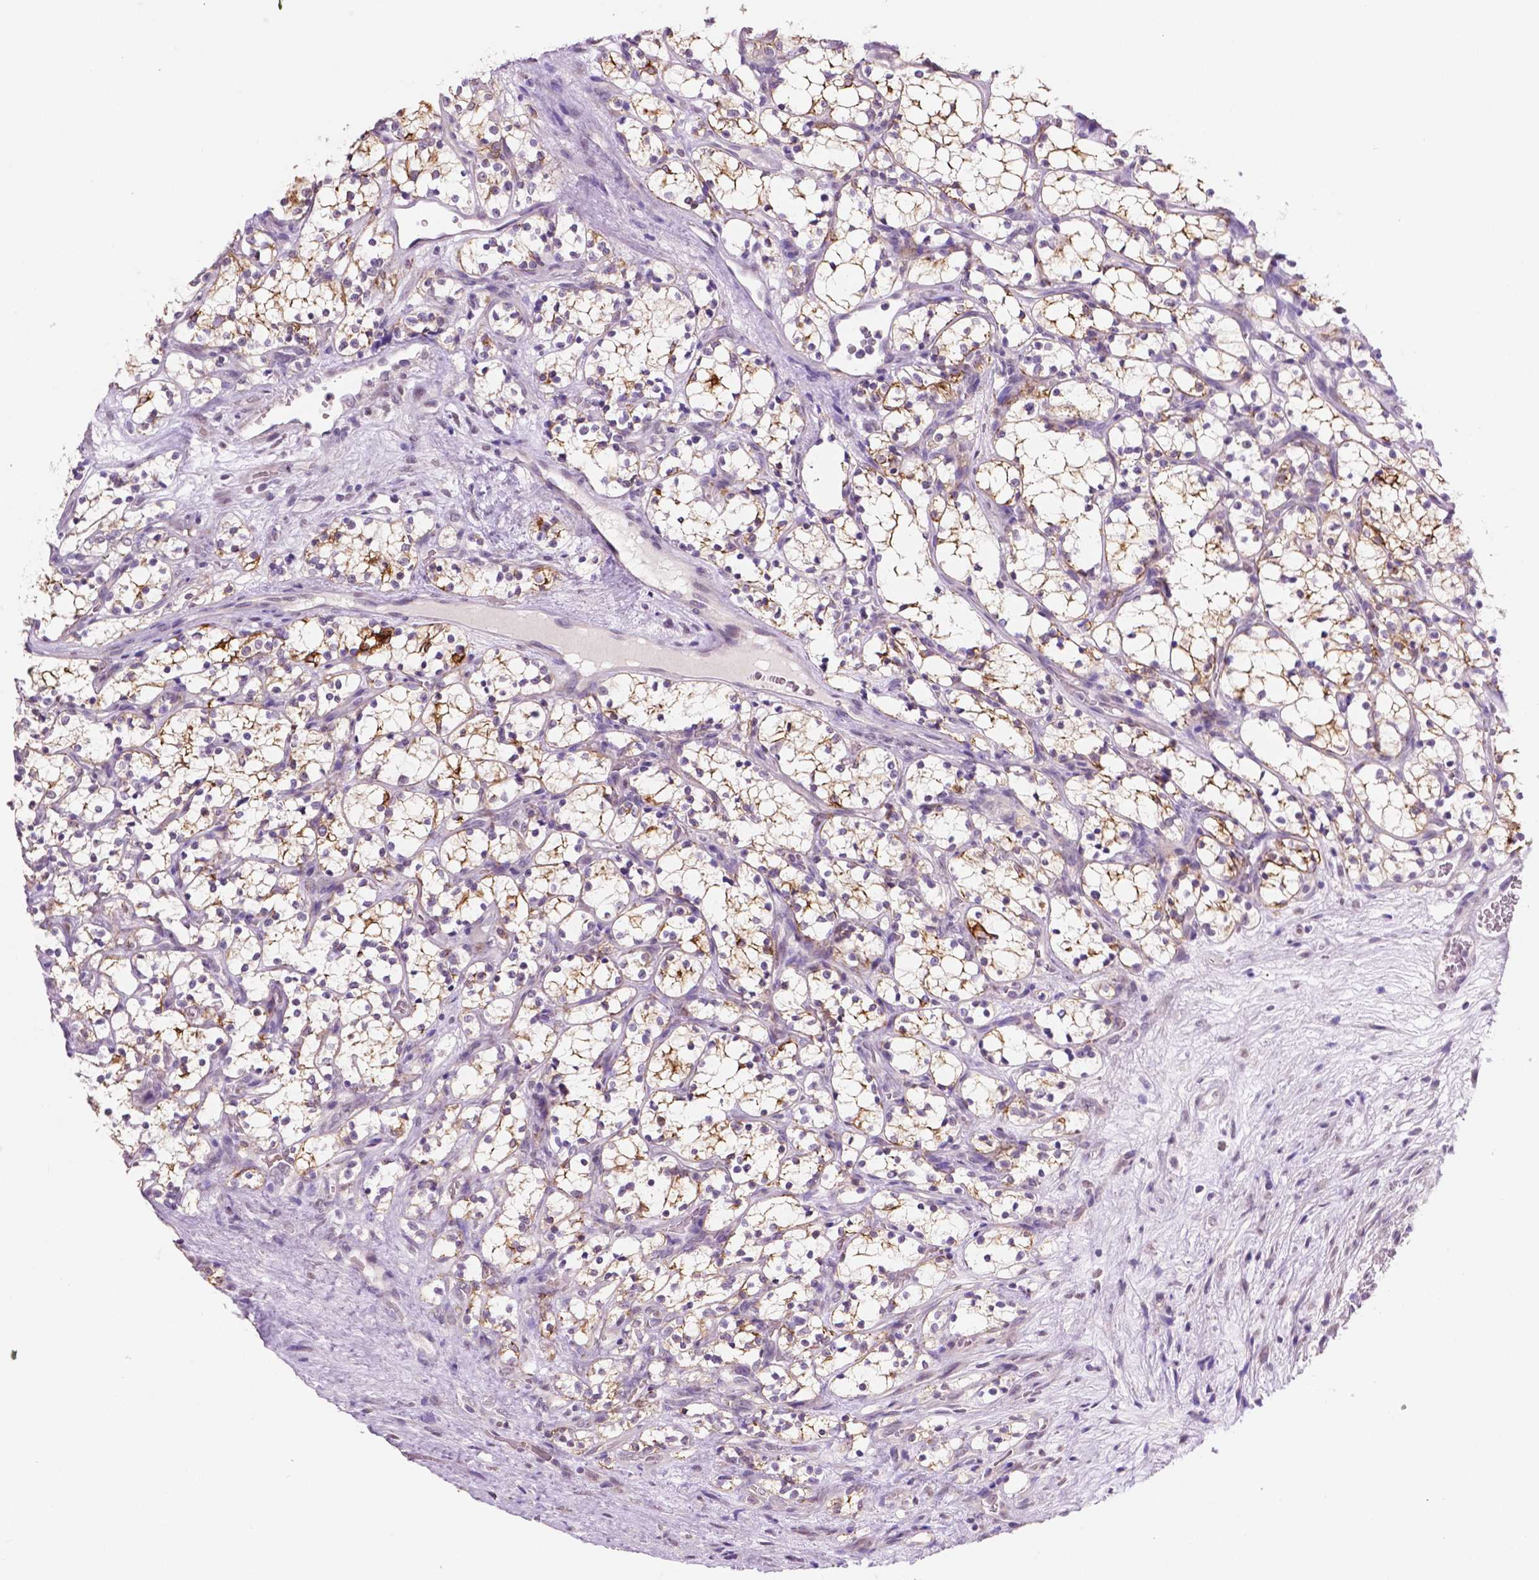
{"staining": {"intensity": "weak", "quantity": ">75%", "location": "cytoplasmic/membranous"}, "tissue": "renal cancer", "cell_type": "Tumor cells", "image_type": "cancer", "snomed": [{"axis": "morphology", "description": "Adenocarcinoma, NOS"}, {"axis": "topography", "description": "Kidney"}], "caption": "A brown stain labels weak cytoplasmic/membranous expression of a protein in renal adenocarcinoma tumor cells.", "gene": "SHLD3", "patient": {"sex": "female", "age": 69}}